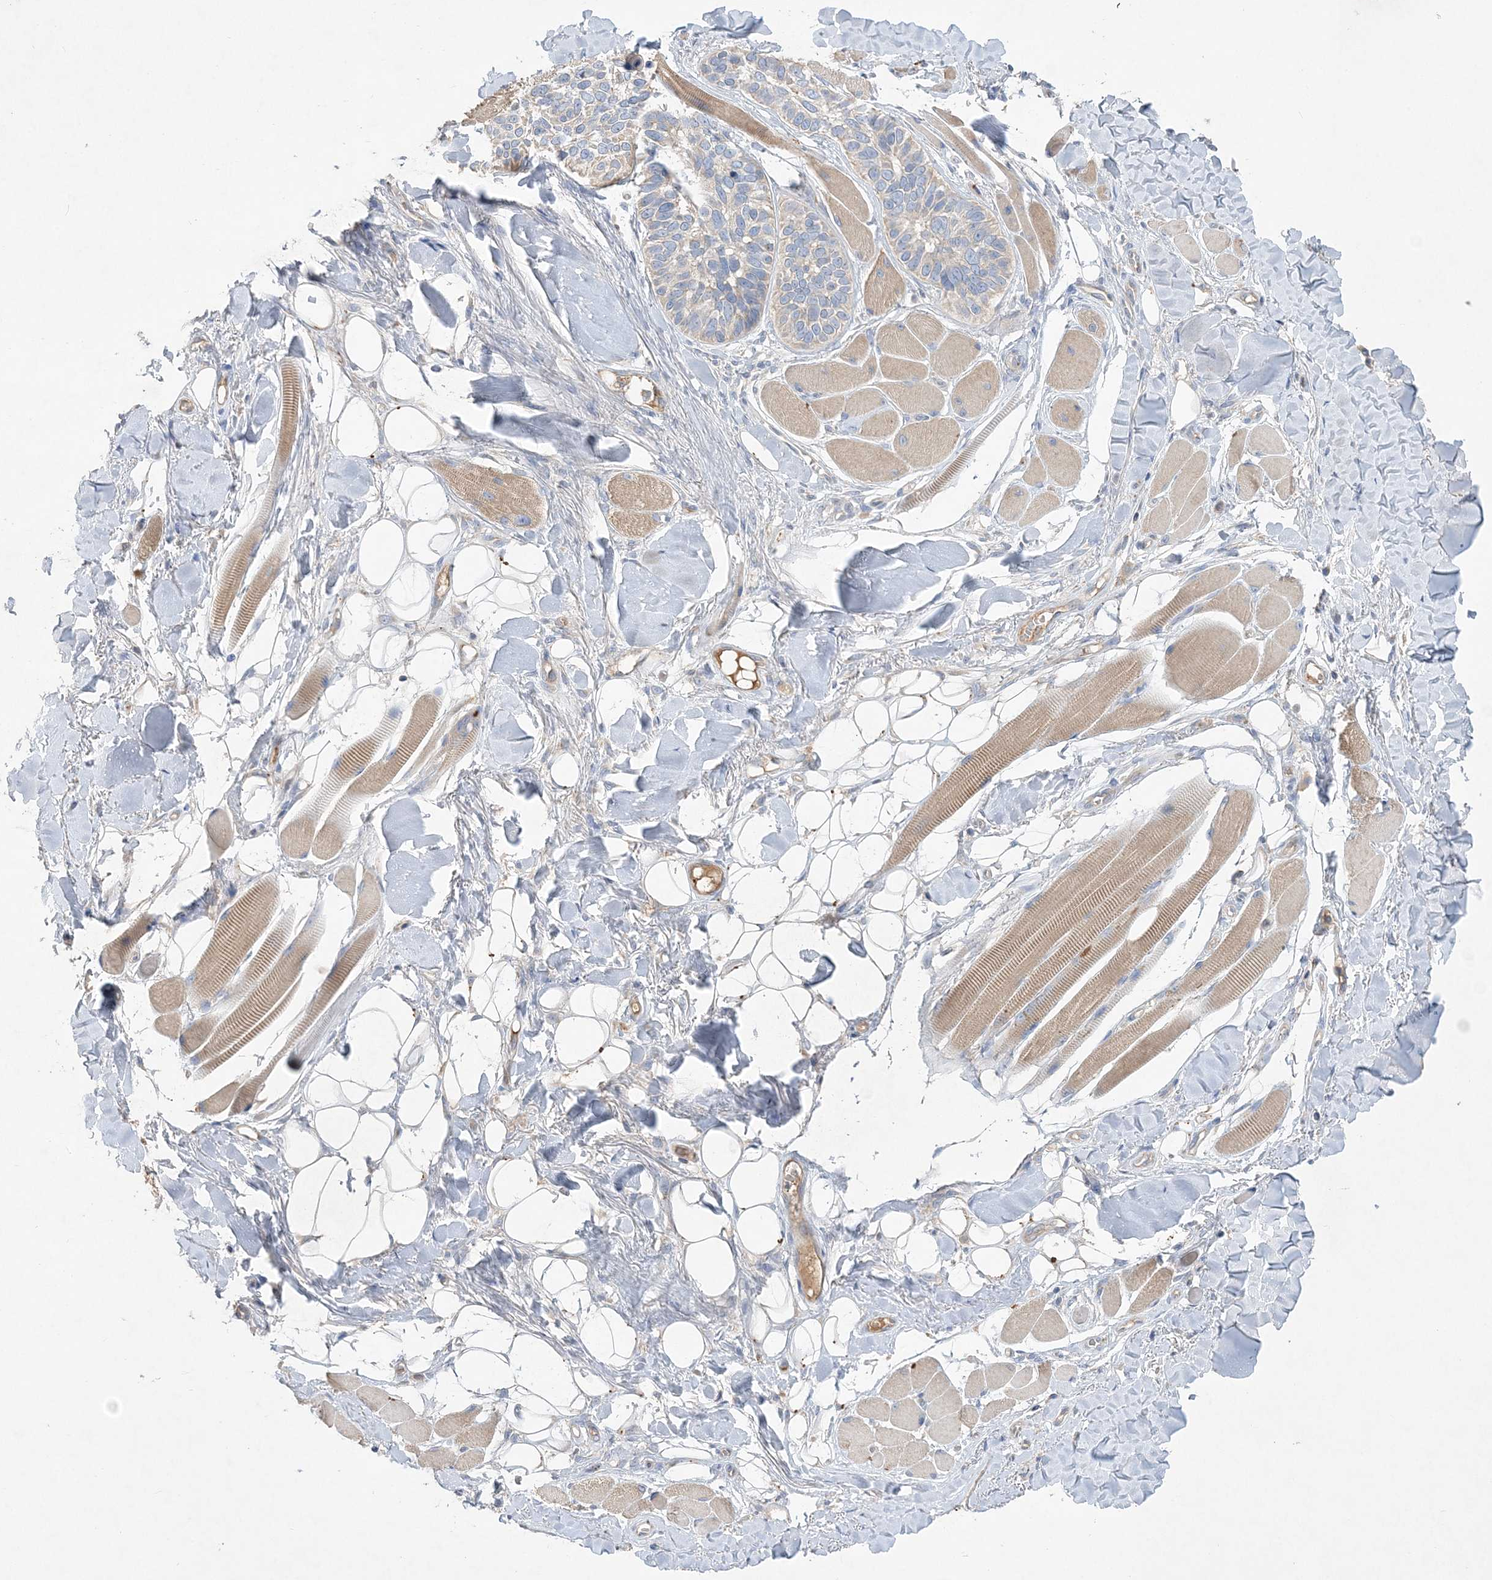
{"staining": {"intensity": "negative", "quantity": "none", "location": "none"}, "tissue": "skin cancer", "cell_type": "Tumor cells", "image_type": "cancer", "snomed": [{"axis": "morphology", "description": "Basal cell carcinoma"}, {"axis": "topography", "description": "Skin"}], "caption": "Basal cell carcinoma (skin) was stained to show a protein in brown. There is no significant positivity in tumor cells.", "gene": "ADCK2", "patient": {"sex": "male", "age": 62}}